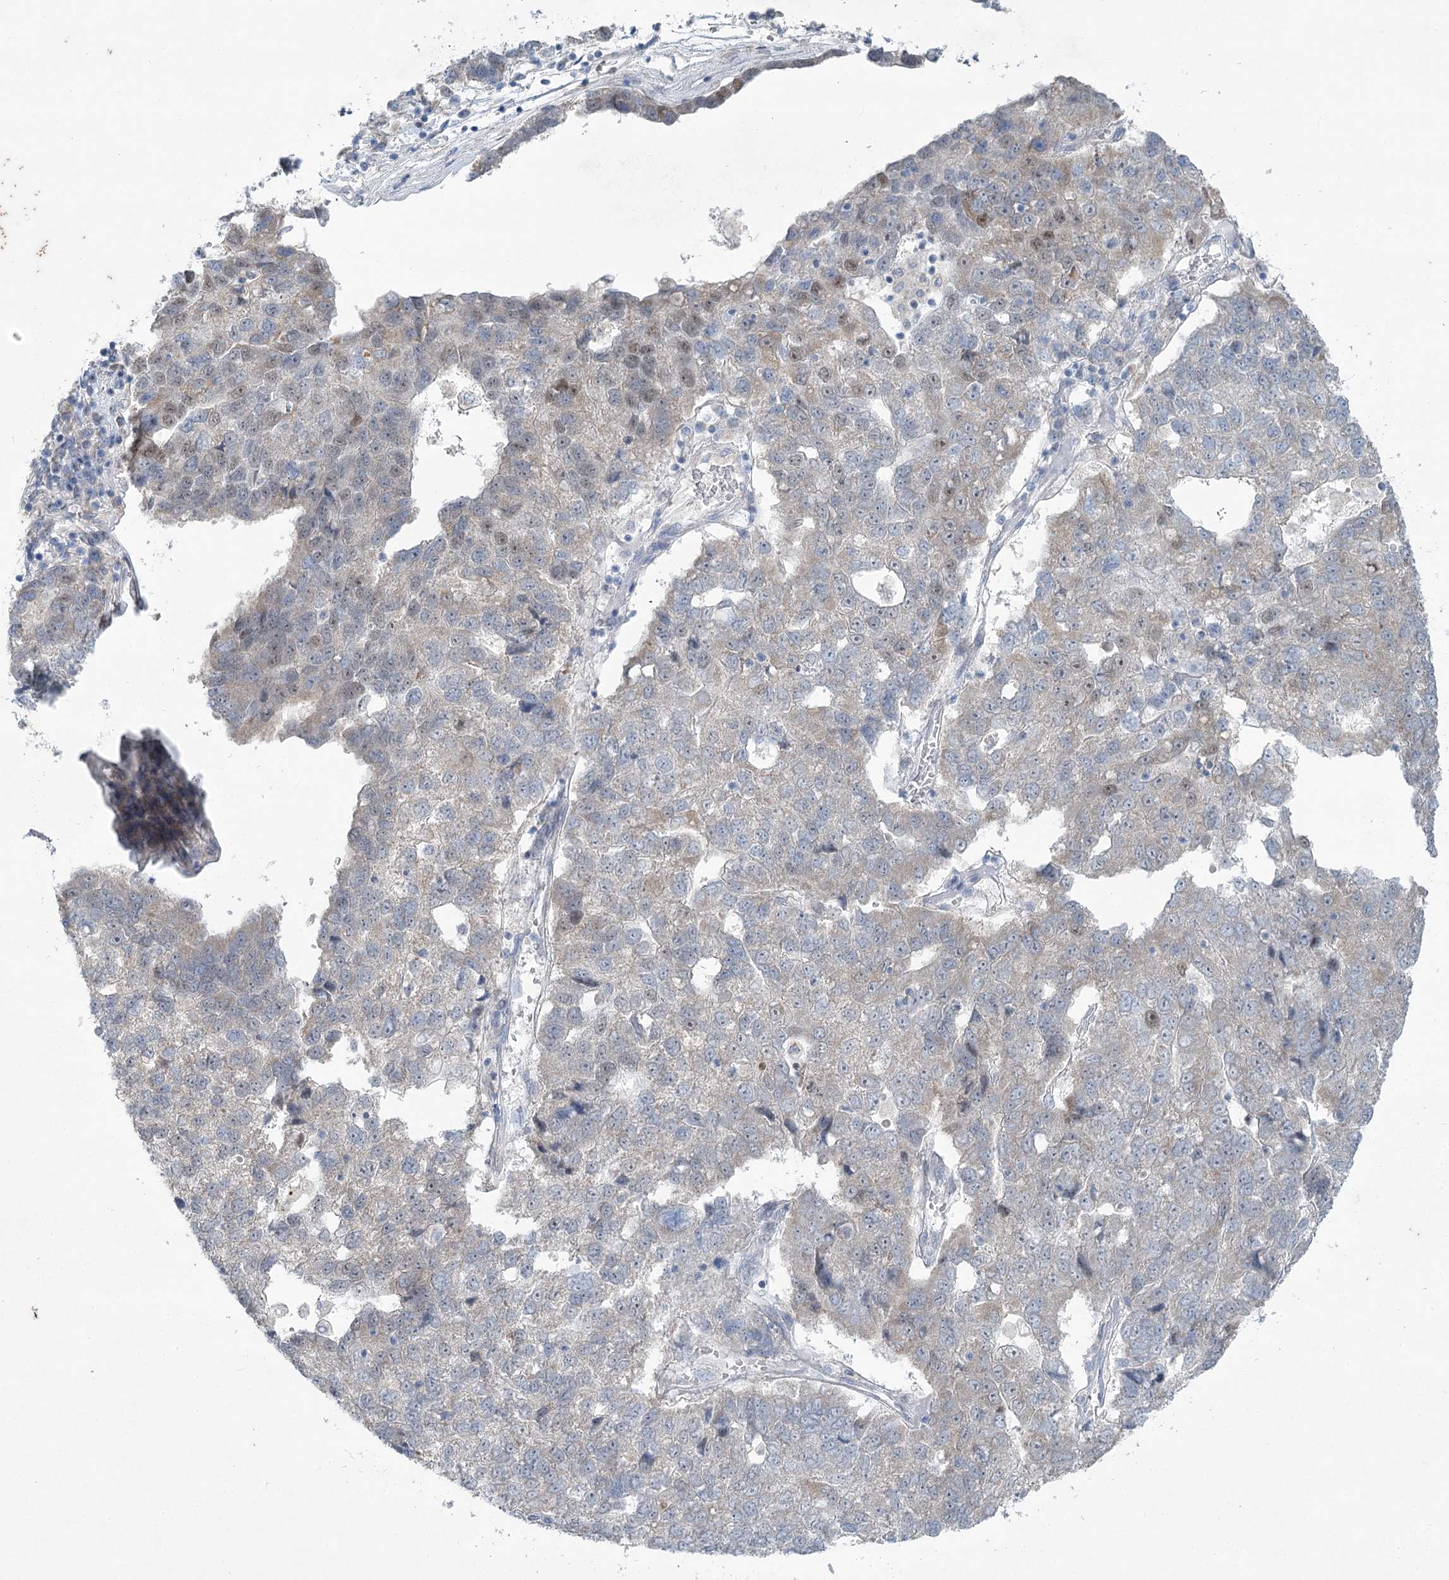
{"staining": {"intensity": "negative", "quantity": "none", "location": "none"}, "tissue": "pancreatic cancer", "cell_type": "Tumor cells", "image_type": "cancer", "snomed": [{"axis": "morphology", "description": "Adenocarcinoma, NOS"}, {"axis": "topography", "description": "Pancreas"}], "caption": "This histopathology image is of adenocarcinoma (pancreatic) stained with immunohistochemistry to label a protein in brown with the nuclei are counter-stained blue. There is no expression in tumor cells. (Brightfield microscopy of DAB (3,3'-diaminobenzidine) immunohistochemistry (IHC) at high magnification).", "gene": "ABITRAM", "patient": {"sex": "female", "age": 61}}